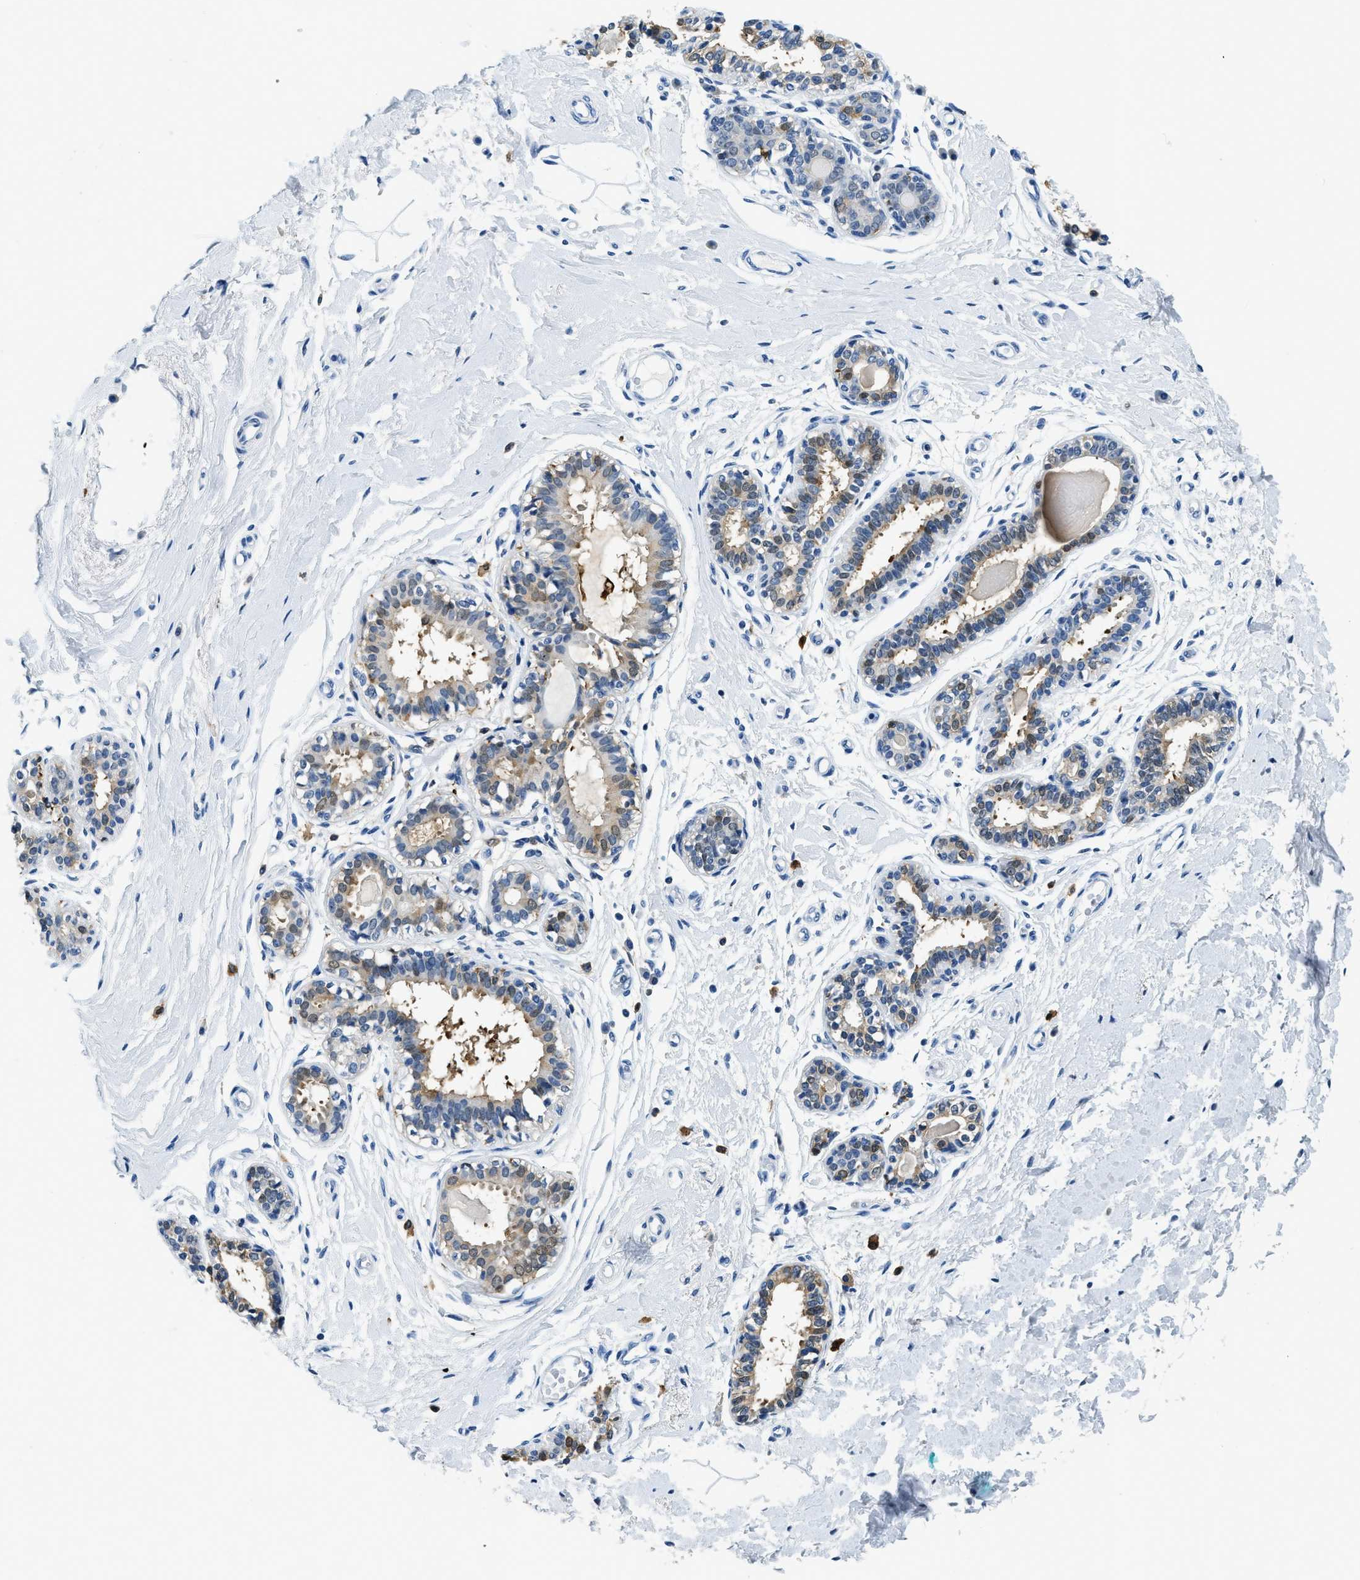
{"staining": {"intensity": "negative", "quantity": "none", "location": "none"}, "tissue": "breast", "cell_type": "Adipocytes", "image_type": "normal", "snomed": [{"axis": "morphology", "description": "Normal tissue, NOS"}, {"axis": "morphology", "description": "Lobular carcinoma"}, {"axis": "topography", "description": "Breast"}], "caption": "High power microscopy histopathology image of an immunohistochemistry micrograph of unremarkable breast, revealing no significant staining in adipocytes. Nuclei are stained in blue.", "gene": "CAPG", "patient": {"sex": "female", "age": 59}}